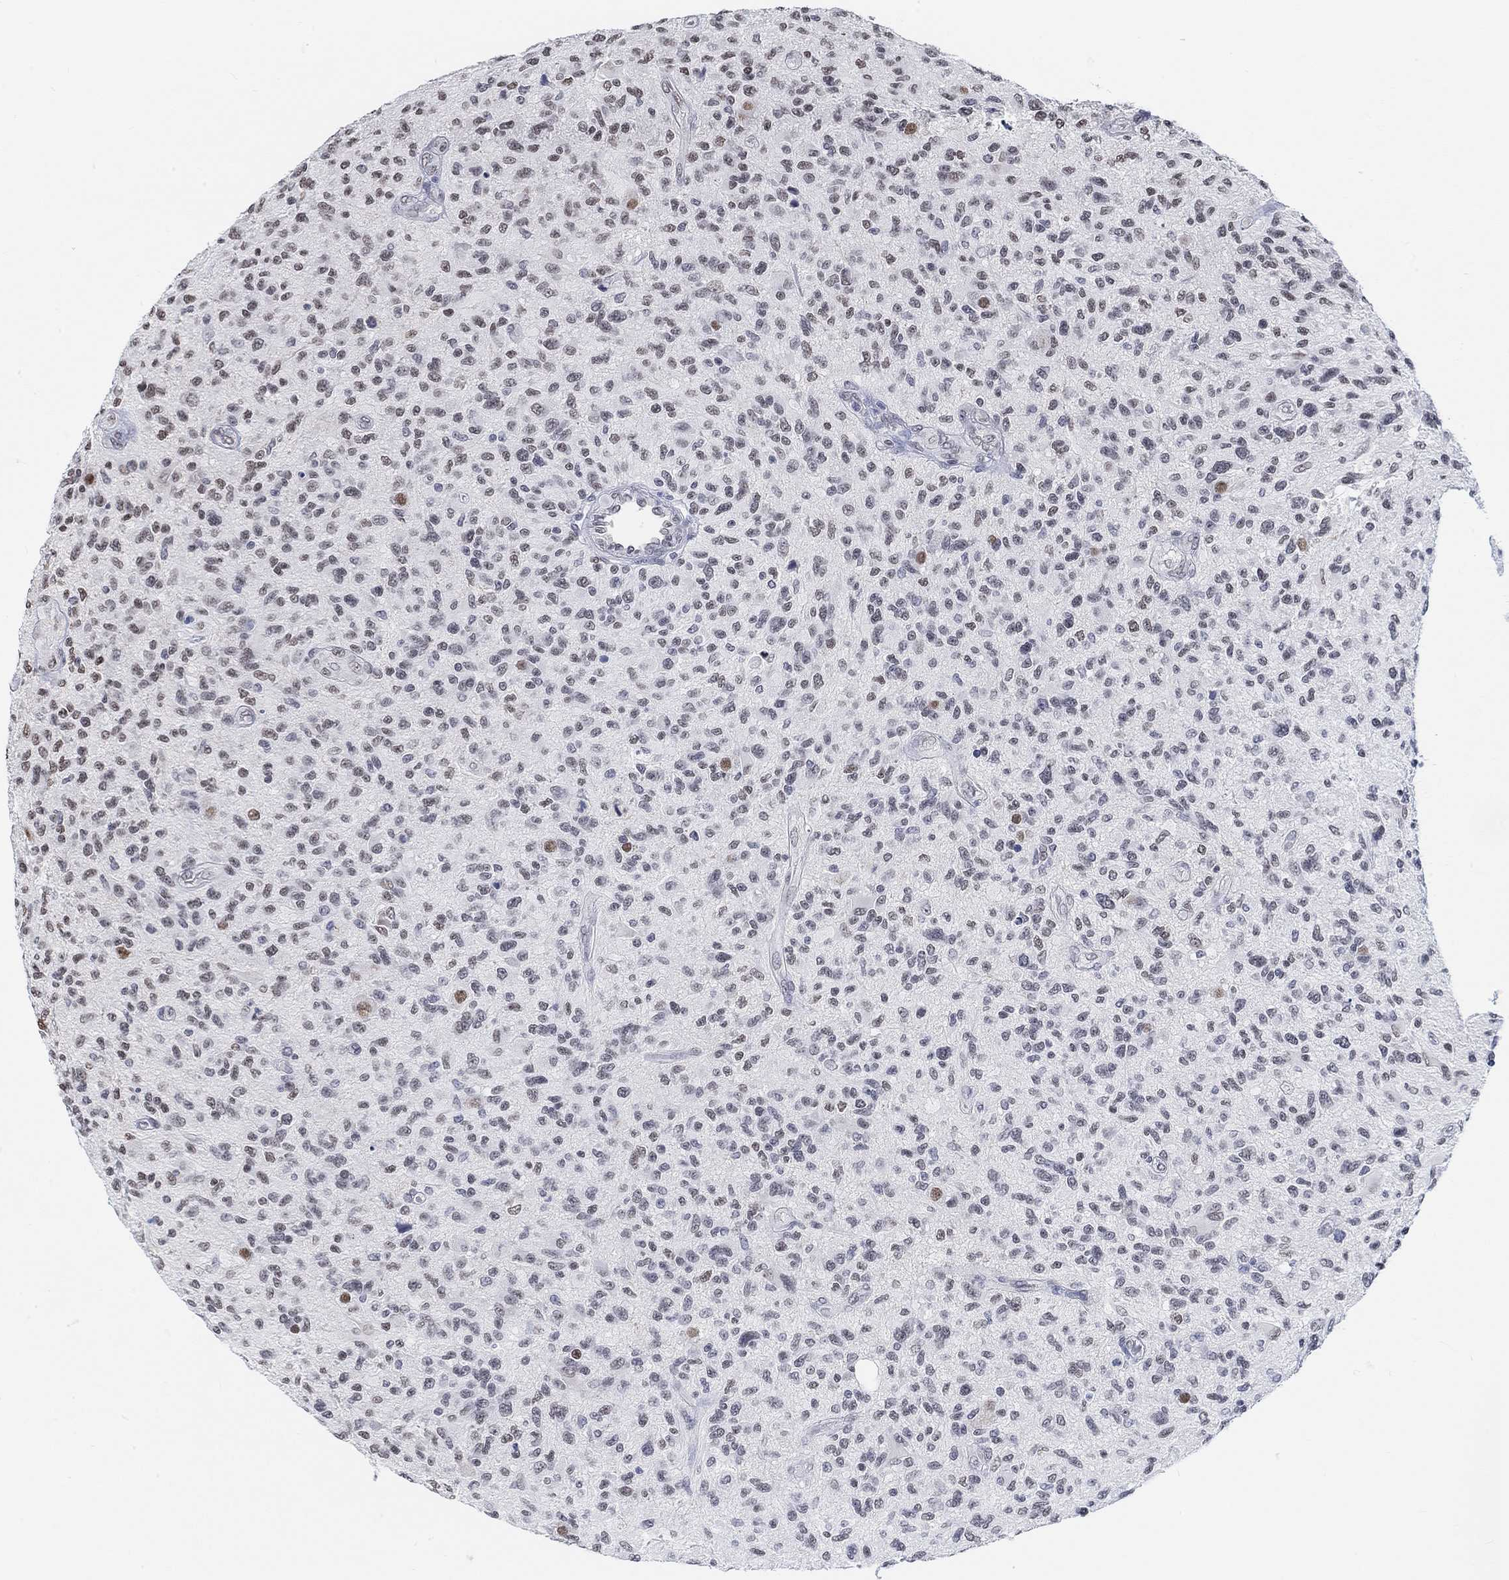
{"staining": {"intensity": "weak", "quantity": "<25%", "location": "nuclear"}, "tissue": "glioma", "cell_type": "Tumor cells", "image_type": "cancer", "snomed": [{"axis": "morphology", "description": "Glioma, malignant, High grade"}, {"axis": "topography", "description": "Brain"}], "caption": "This is an immunohistochemistry (IHC) micrograph of human glioma. There is no staining in tumor cells.", "gene": "PURG", "patient": {"sex": "male", "age": 47}}